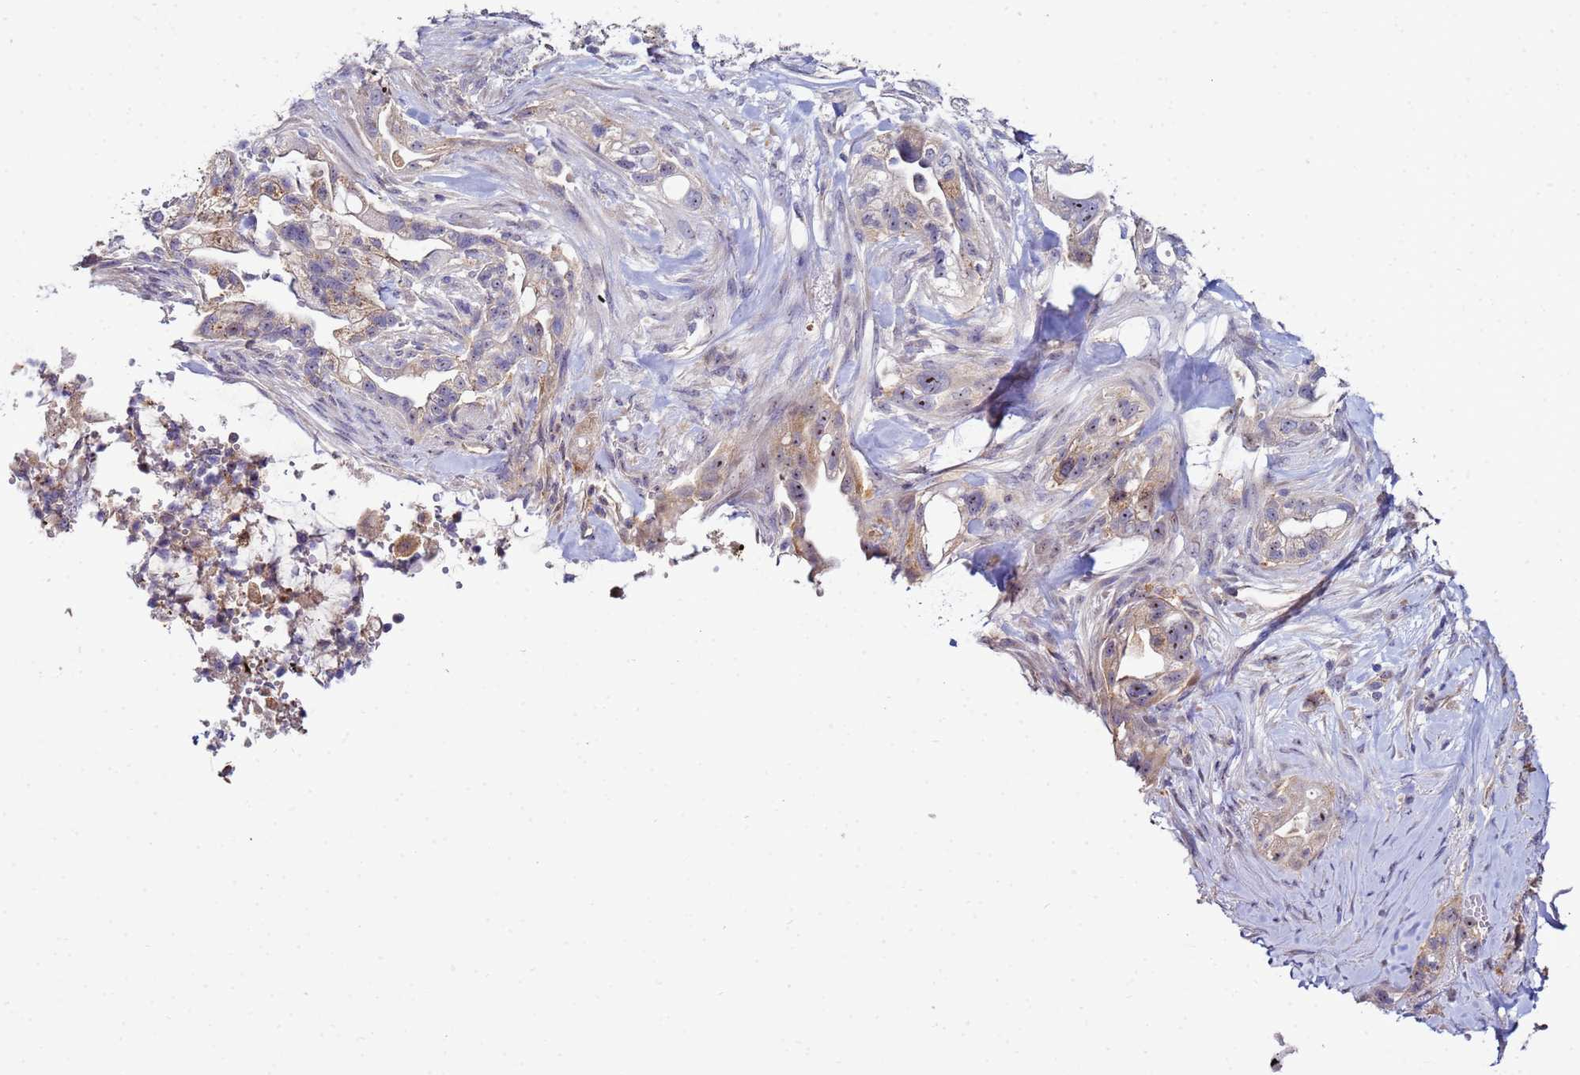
{"staining": {"intensity": "moderate", "quantity": "<25%", "location": "cytoplasmic/membranous"}, "tissue": "pancreatic cancer", "cell_type": "Tumor cells", "image_type": "cancer", "snomed": [{"axis": "morphology", "description": "Adenocarcinoma, NOS"}, {"axis": "topography", "description": "Pancreas"}], "caption": "Human pancreatic cancer (adenocarcinoma) stained with a protein marker reveals moderate staining in tumor cells.", "gene": "NOL8", "patient": {"sex": "male", "age": 44}}